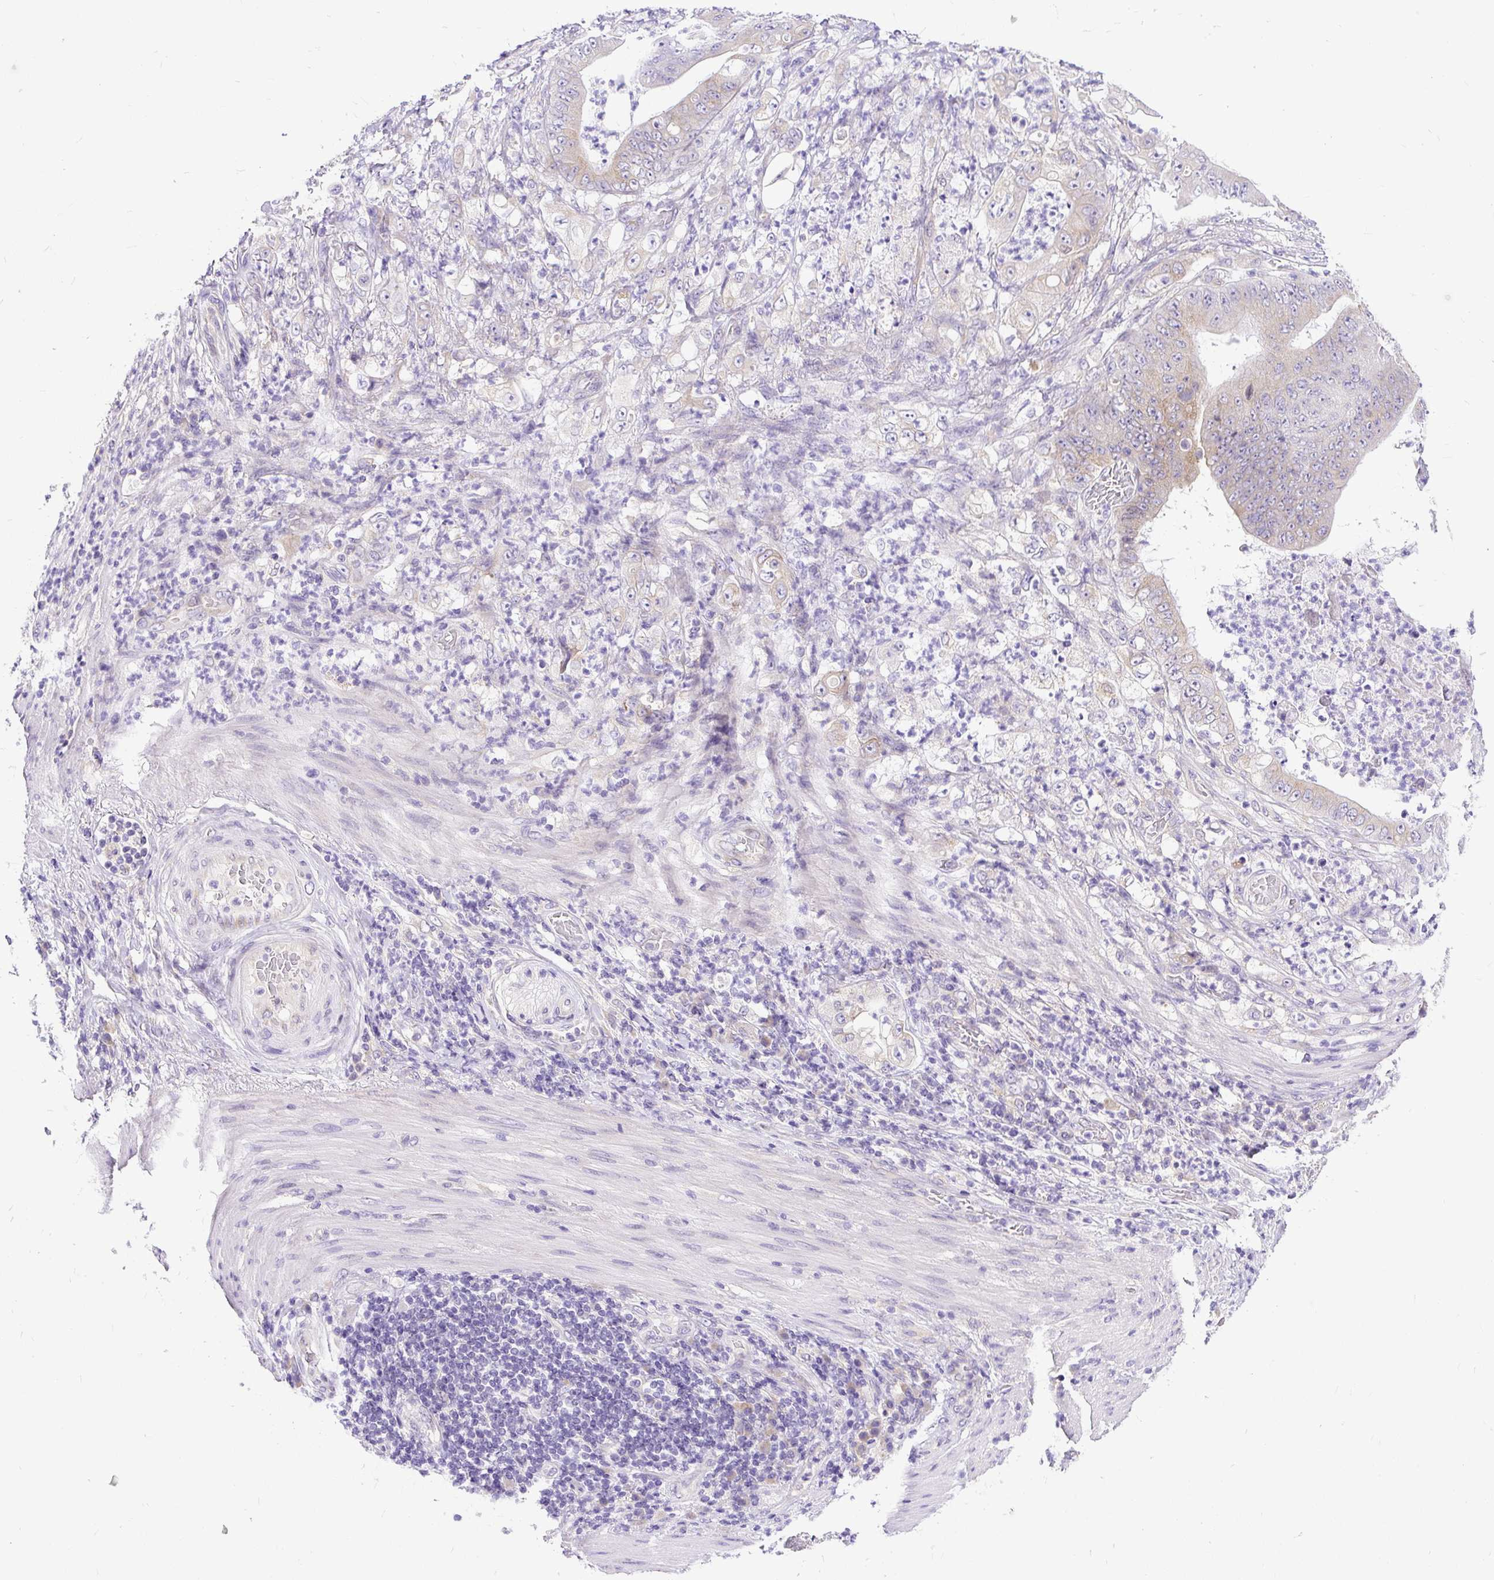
{"staining": {"intensity": "weak", "quantity": ">75%", "location": "cytoplasmic/membranous"}, "tissue": "stomach cancer", "cell_type": "Tumor cells", "image_type": "cancer", "snomed": [{"axis": "morphology", "description": "Adenocarcinoma, NOS"}, {"axis": "topography", "description": "Stomach"}], "caption": "A micrograph of stomach adenocarcinoma stained for a protein shows weak cytoplasmic/membranous brown staining in tumor cells.", "gene": "AMFR", "patient": {"sex": "female", "age": 73}}